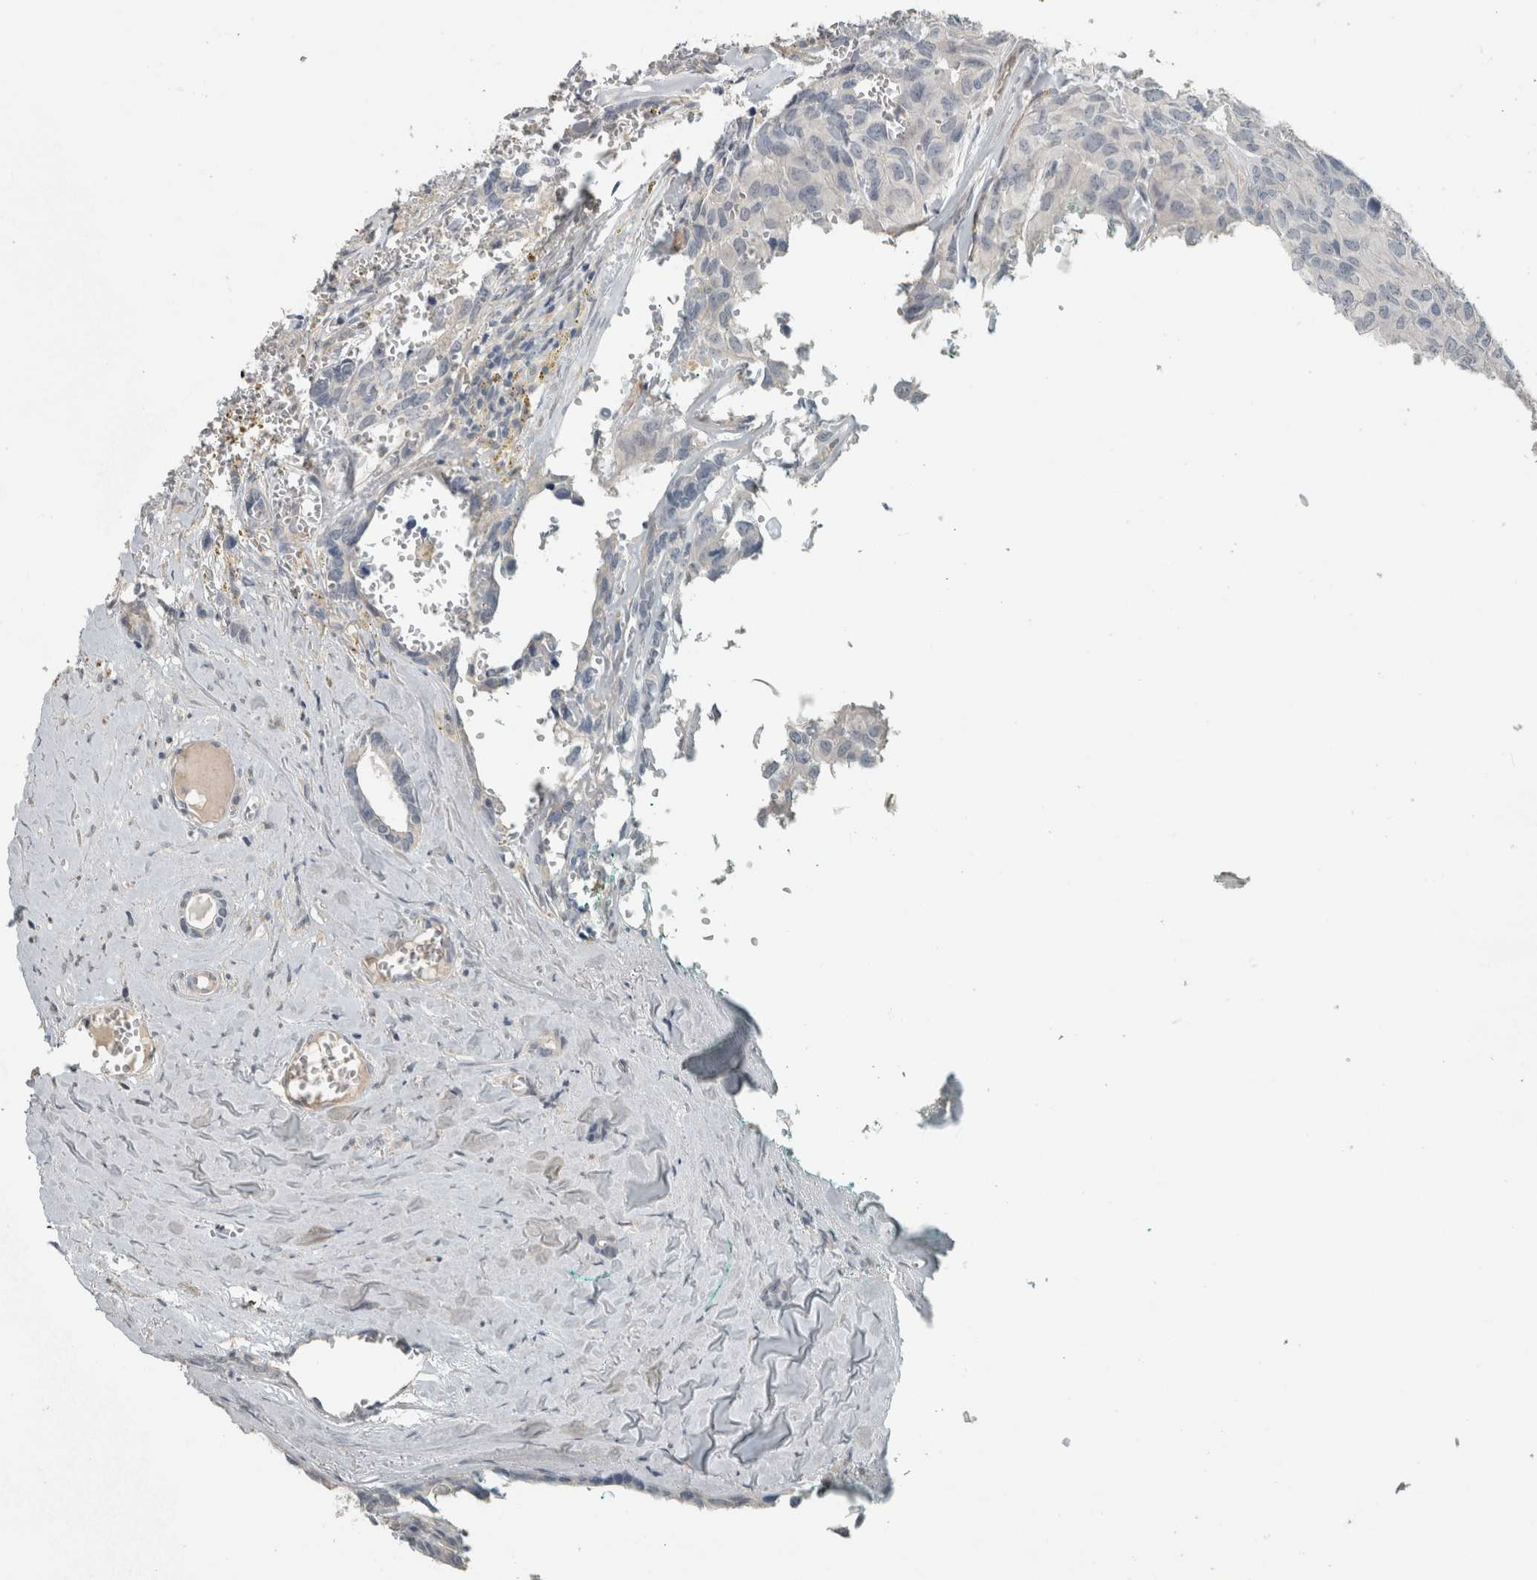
{"staining": {"intensity": "negative", "quantity": "none", "location": "none"}, "tissue": "head and neck cancer", "cell_type": "Tumor cells", "image_type": "cancer", "snomed": [{"axis": "morphology", "description": "Adenocarcinoma, NOS"}, {"axis": "topography", "description": "Salivary gland, NOS"}, {"axis": "topography", "description": "Head-Neck"}], "caption": "An immunohistochemistry (IHC) image of adenocarcinoma (head and neck) is shown. There is no staining in tumor cells of adenocarcinoma (head and neck).", "gene": "SCIN", "patient": {"sex": "female", "age": 76}}